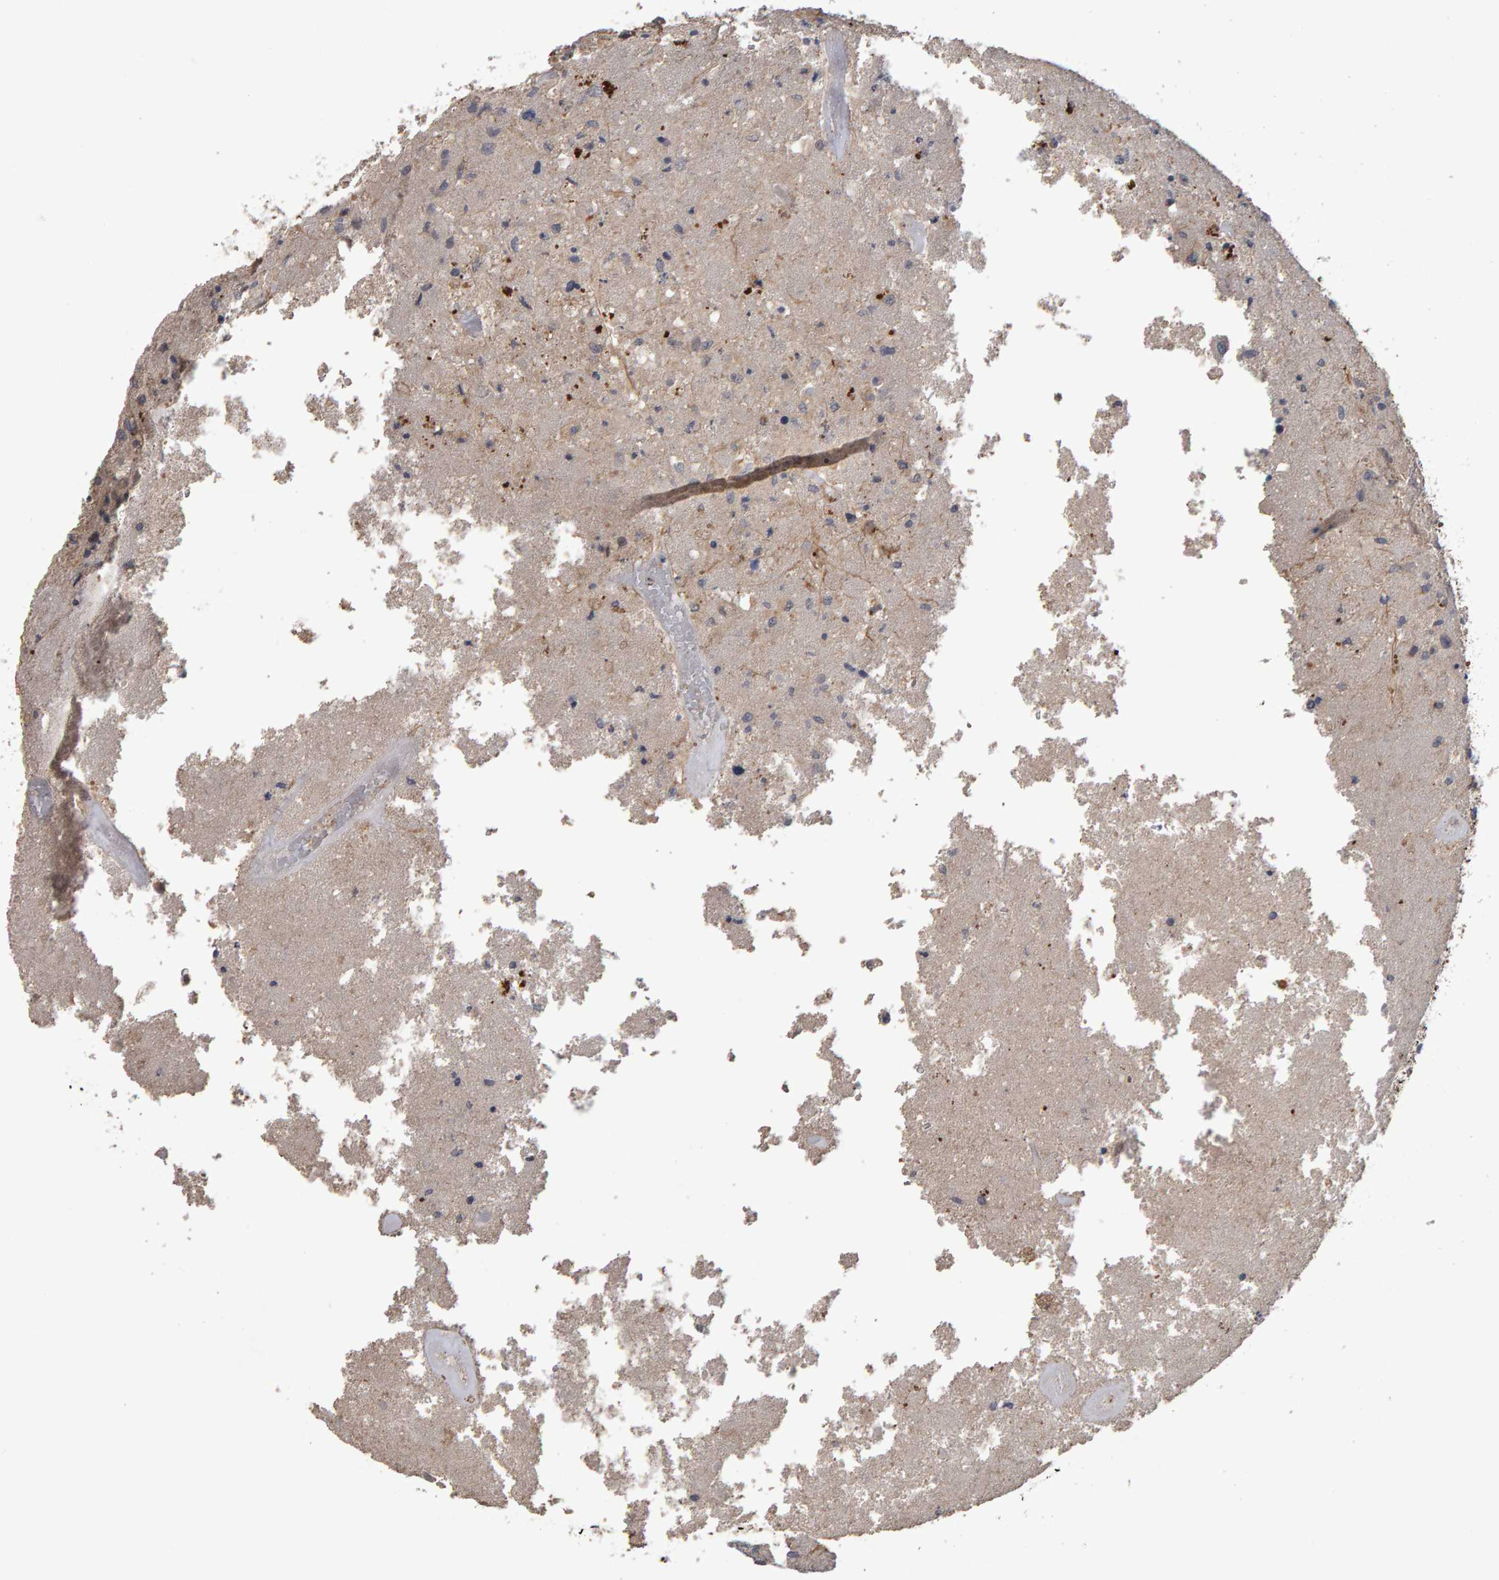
{"staining": {"intensity": "negative", "quantity": "none", "location": "none"}, "tissue": "glioma", "cell_type": "Tumor cells", "image_type": "cancer", "snomed": [{"axis": "morphology", "description": "Normal tissue, NOS"}, {"axis": "morphology", "description": "Glioma, malignant, High grade"}, {"axis": "topography", "description": "Cerebral cortex"}], "caption": "There is no significant positivity in tumor cells of malignant glioma (high-grade).", "gene": "COASY", "patient": {"sex": "male", "age": 77}}